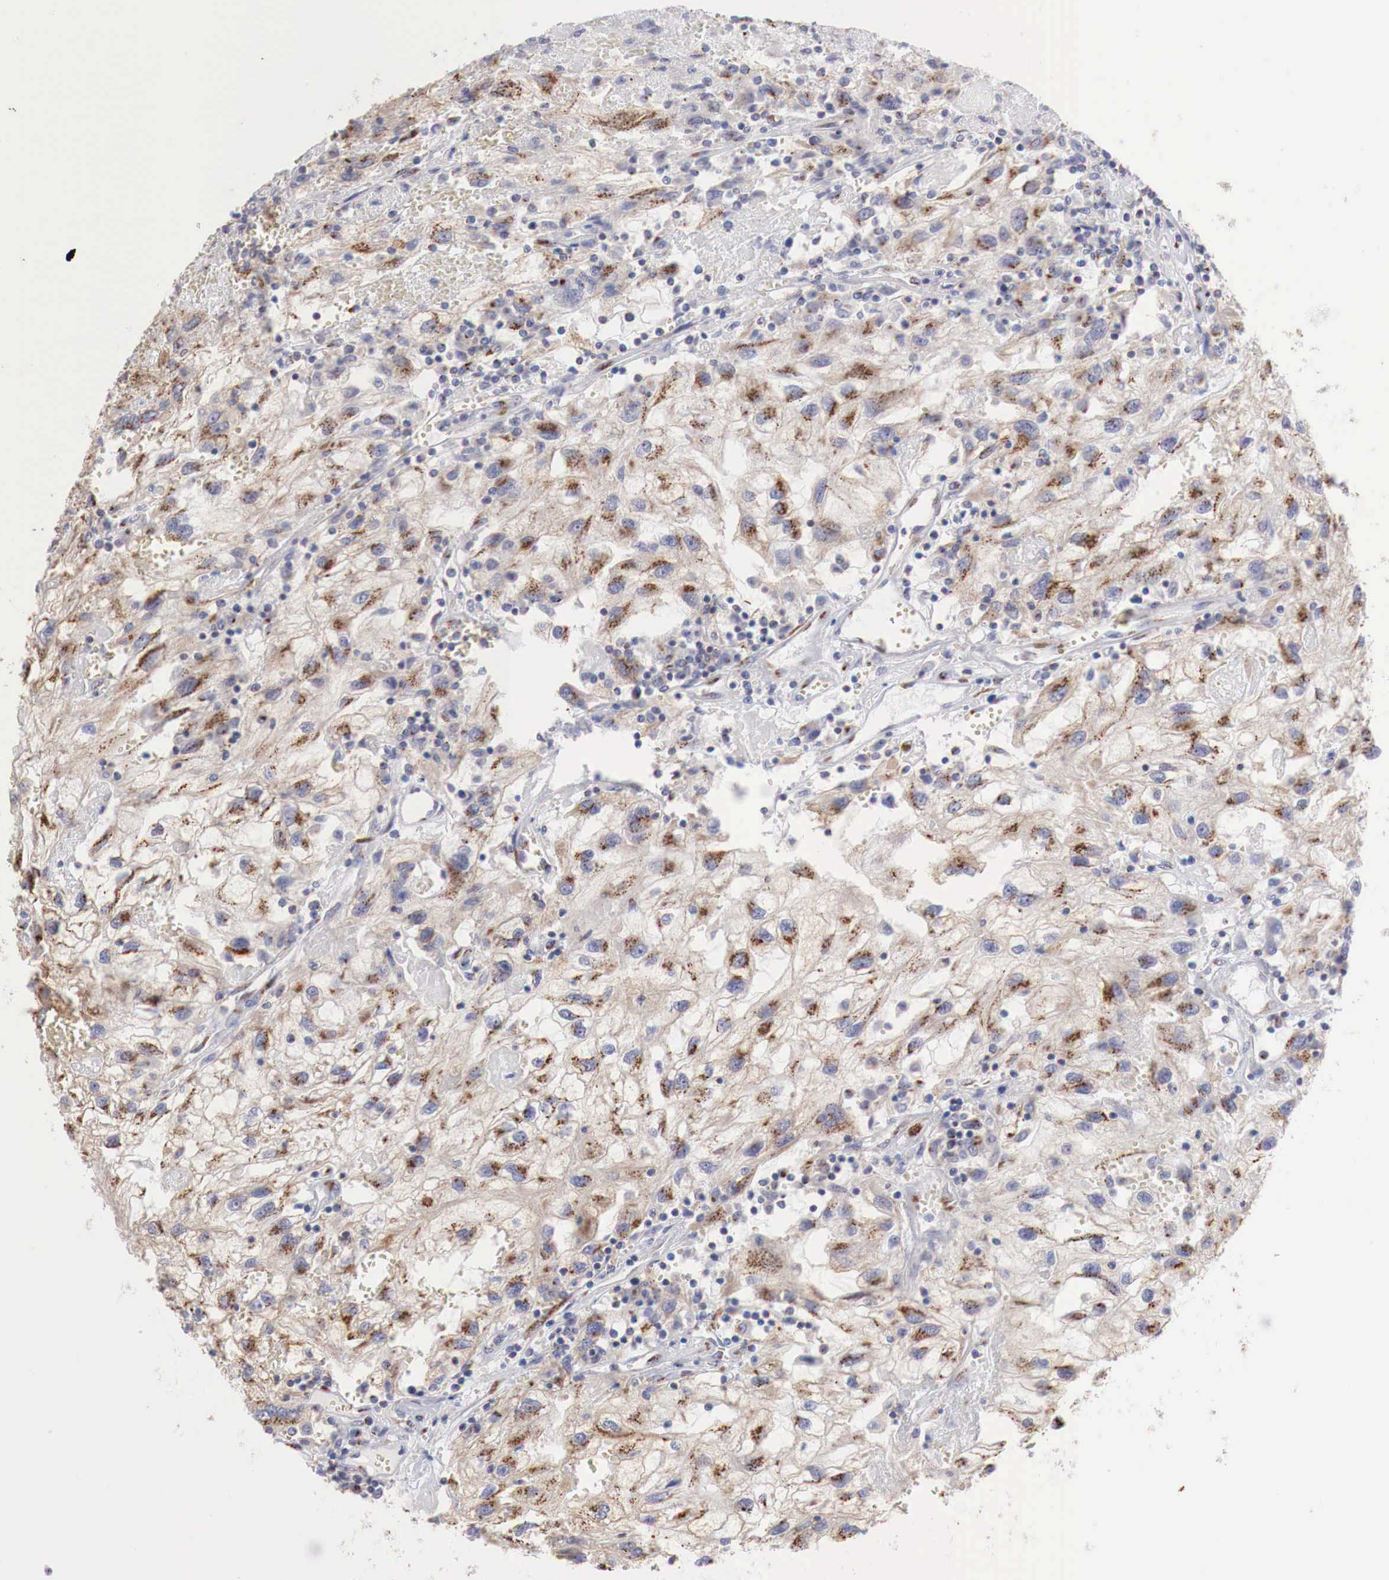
{"staining": {"intensity": "strong", "quantity": ">75%", "location": "cytoplasmic/membranous"}, "tissue": "renal cancer", "cell_type": "Tumor cells", "image_type": "cancer", "snomed": [{"axis": "morphology", "description": "Normal tissue, NOS"}, {"axis": "morphology", "description": "Adenocarcinoma, NOS"}, {"axis": "topography", "description": "Kidney"}], "caption": "IHC (DAB (3,3'-diaminobenzidine)) staining of human adenocarcinoma (renal) reveals strong cytoplasmic/membranous protein expression in approximately >75% of tumor cells. (Stains: DAB in brown, nuclei in blue, Microscopy: brightfield microscopy at high magnification).", "gene": "SYAP1", "patient": {"sex": "male", "age": 71}}